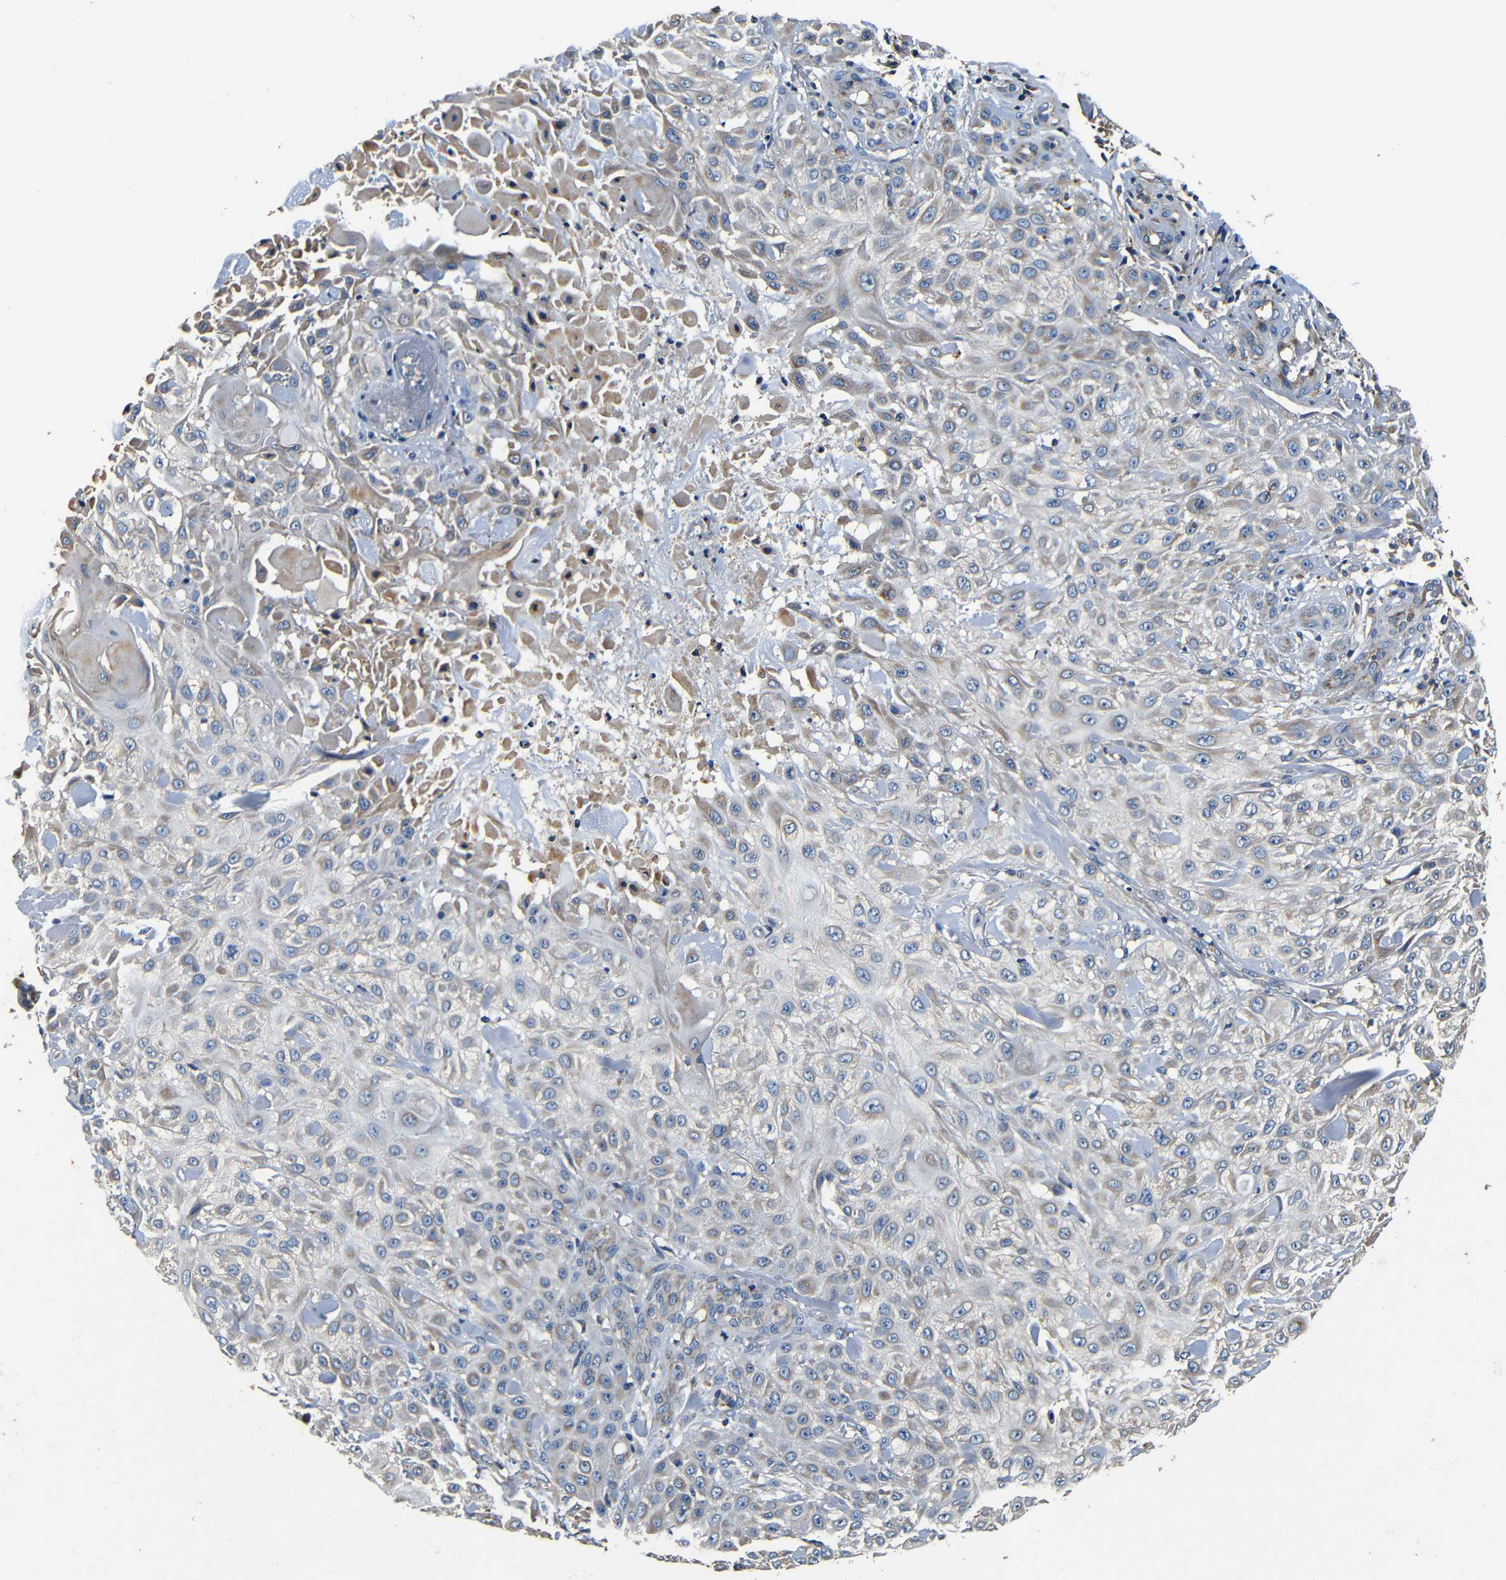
{"staining": {"intensity": "weak", "quantity": "25%-75%", "location": "cytoplasmic/membranous"}, "tissue": "skin cancer", "cell_type": "Tumor cells", "image_type": "cancer", "snomed": [{"axis": "morphology", "description": "Squamous cell carcinoma, NOS"}, {"axis": "topography", "description": "Skin"}], "caption": "The micrograph reveals immunohistochemical staining of squamous cell carcinoma (skin). There is weak cytoplasmic/membranous expression is present in approximately 25%-75% of tumor cells.", "gene": "MTX1", "patient": {"sex": "female", "age": 42}}